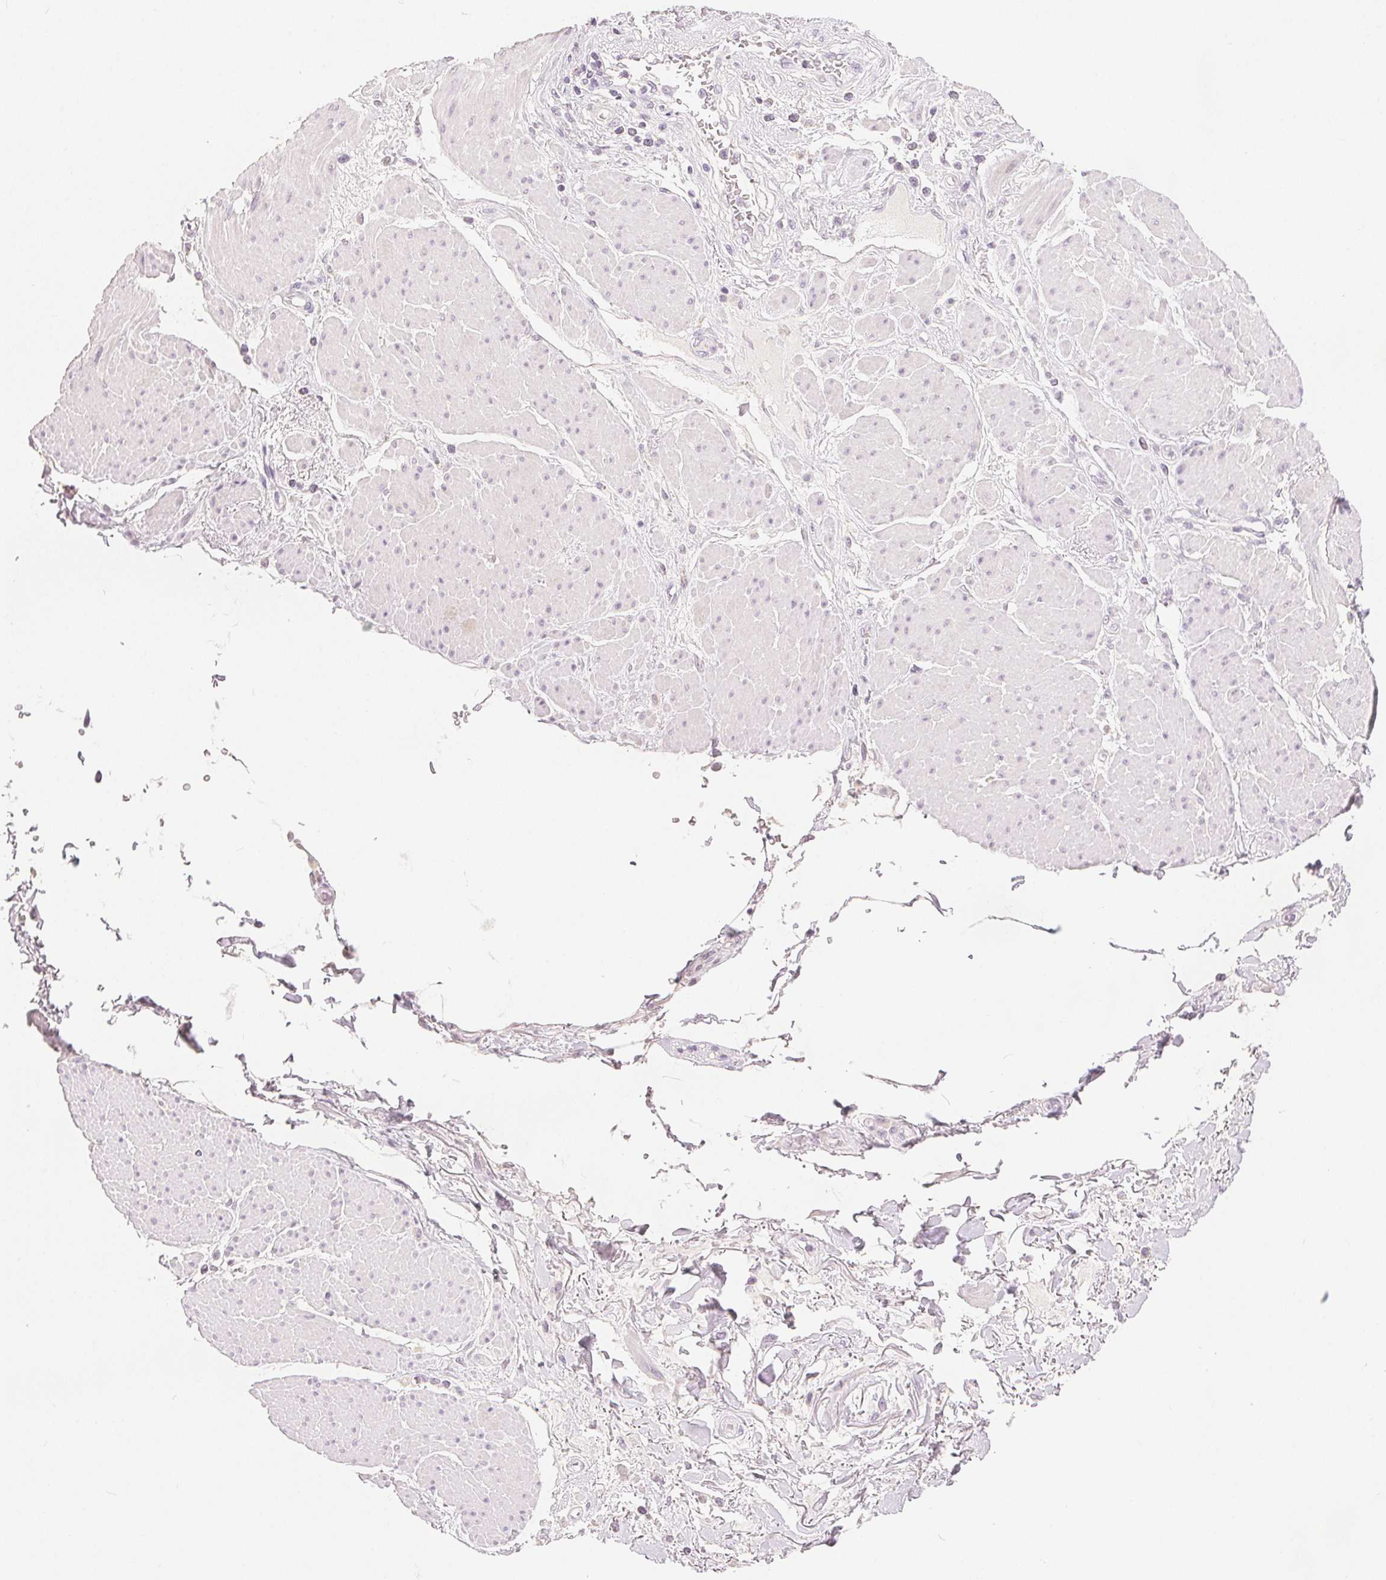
{"staining": {"intensity": "negative", "quantity": "none", "location": "none"}, "tissue": "adipose tissue", "cell_type": "Adipocytes", "image_type": "normal", "snomed": [{"axis": "morphology", "description": "Normal tissue, NOS"}, {"axis": "topography", "description": "Vagina"}, {"axis": "topography", "description": "Peripheral nerve tissue"}], "caption": "An image of adipose tissue stained for a protein shows no brown staining in adipocytes.", "gene": "CA12", "patient": {"sex": "female", "age": 71}}